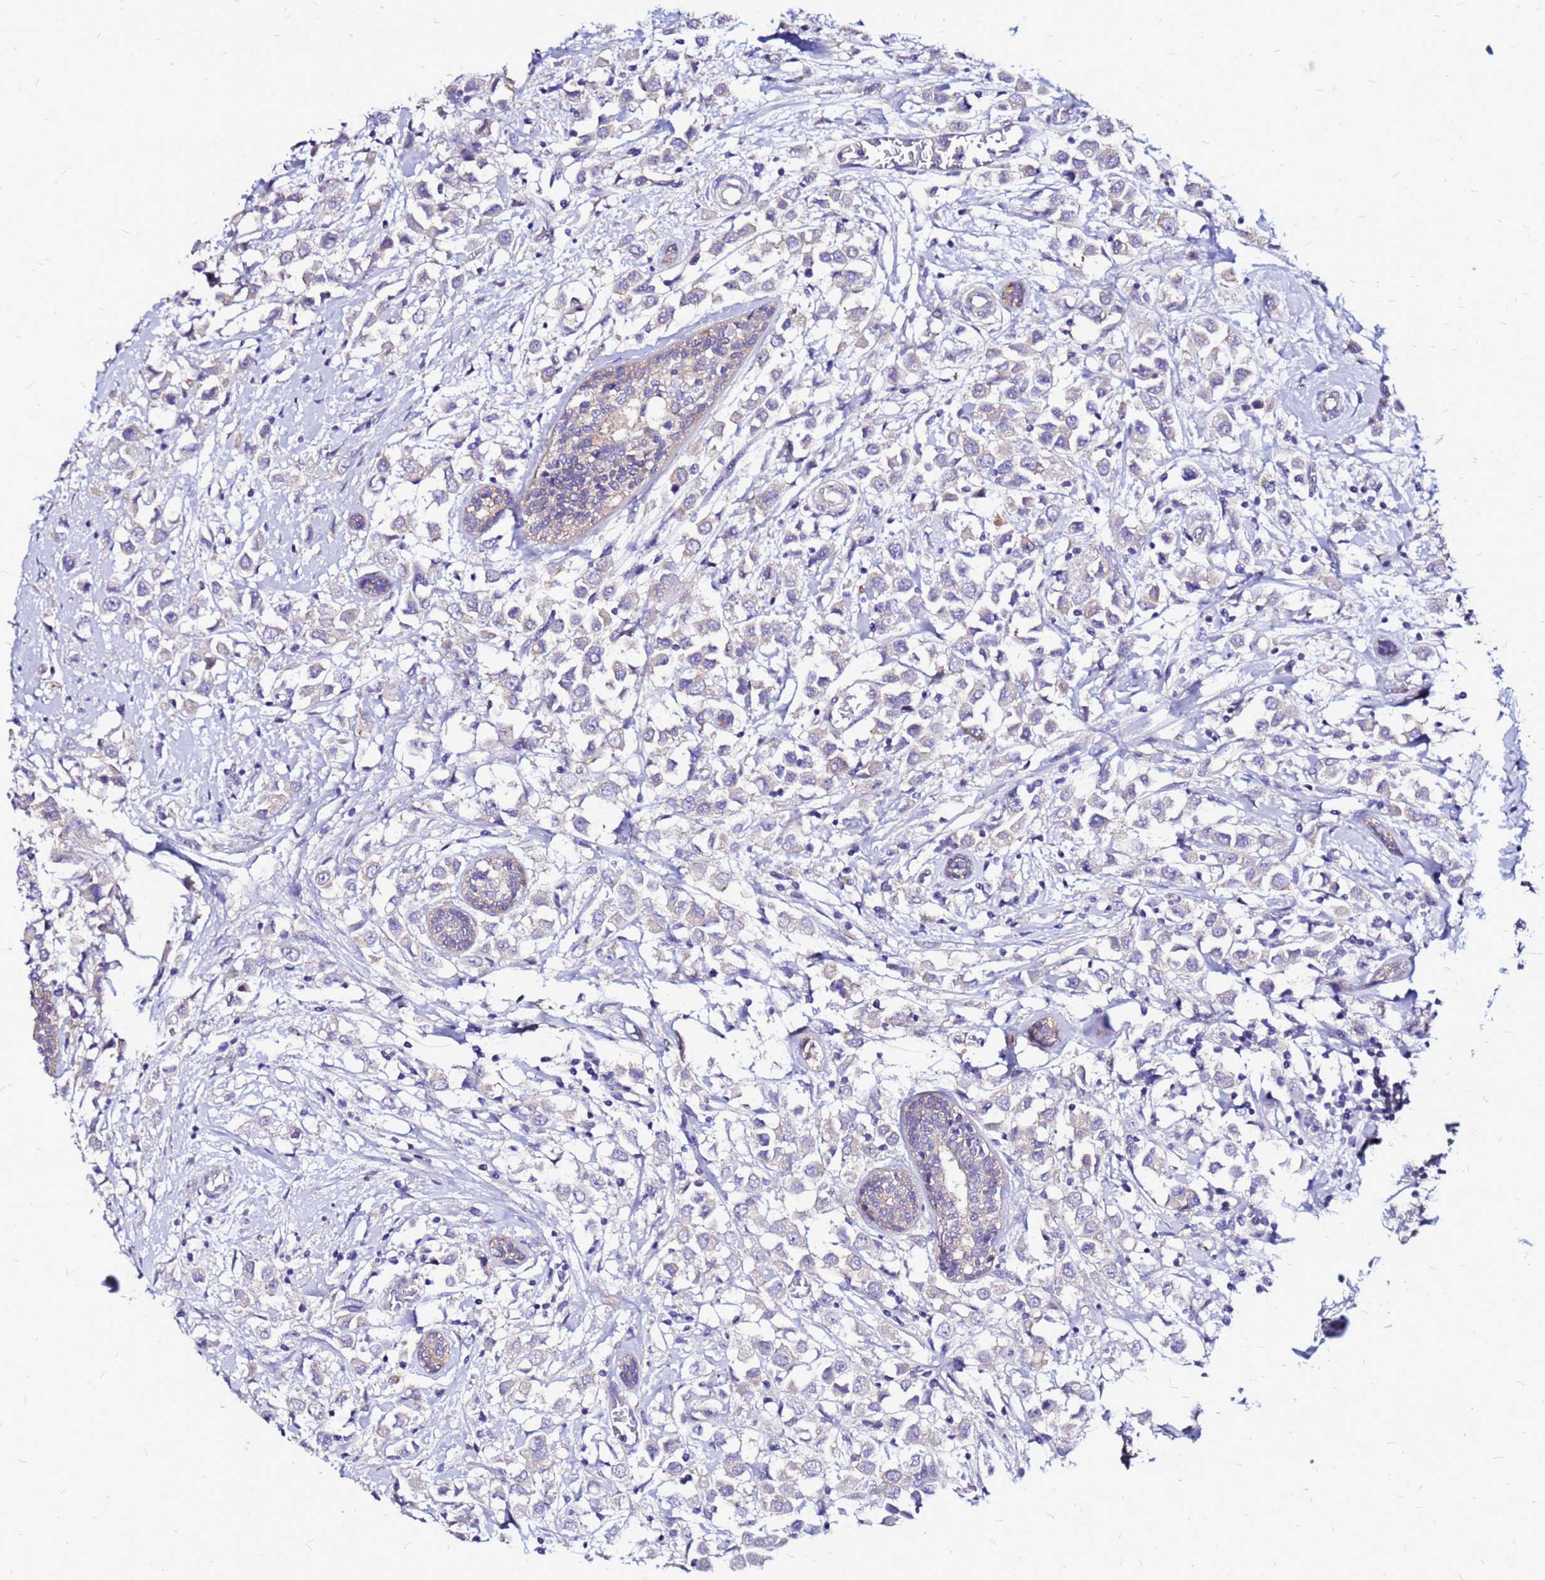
{"staining": {"intensity": "negative", "quantity": "none", "location": "none"}, "tissue": "breast cancer", "cell_type": "Tumor cells", "image_type": "cancer", "snomed": [{"axis": "morphology", "description": "Duct carcinoma"}, {"axis": "topography", "description": "Breast"}], "caption": "The micrograph demonstrates no significant staining in tumor cells of breast cancer (invasive ductal carcinoma).", "gene": "ARHGEF5", "patient": {"sex": "female", "age": 61}}